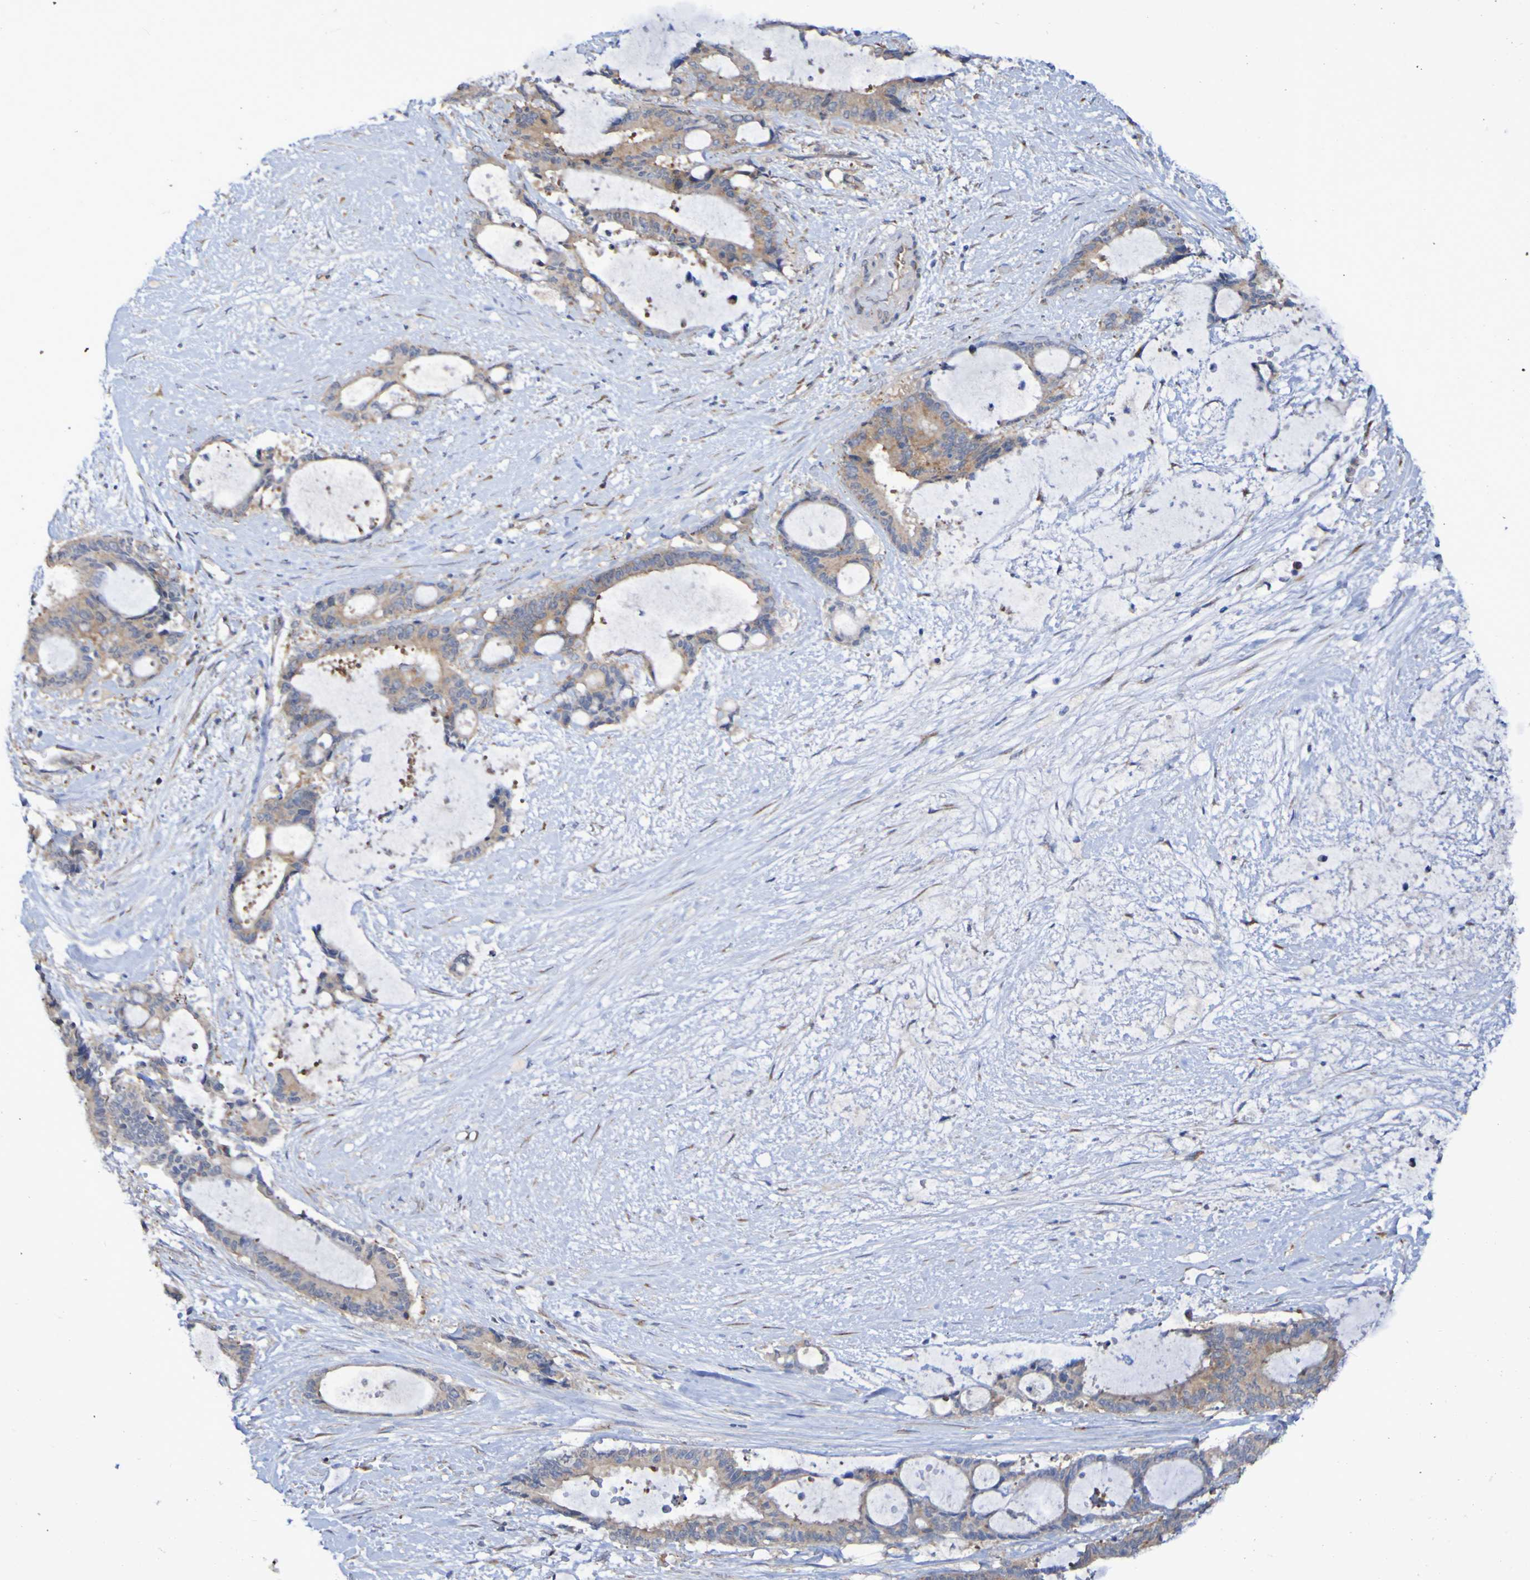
{"staining": {"intensity": "moderate", "quantity": ">75%", "location": "cytoplasmic/membranous"}, "tissue": "liver cancer", "cell_type": "Tumor cells", "image_type": "cancer", "snomed": [{"axis": "morphology", "description": "Normal tissue, NOS"}, {"axis": "morphology", "description": "Cholangiocarcinoma"}, {"axis": "topography", "description": "Liver"}, {"axis": "topography", "description": "Peripheral nerve tissue"}], "caption": "Human liver cholangiocarcinoma stained with a protein marker shows moderate staining in tumor cells.", "gene": "LMBRD2", "patient": {"sex": "female", "age": 73}}